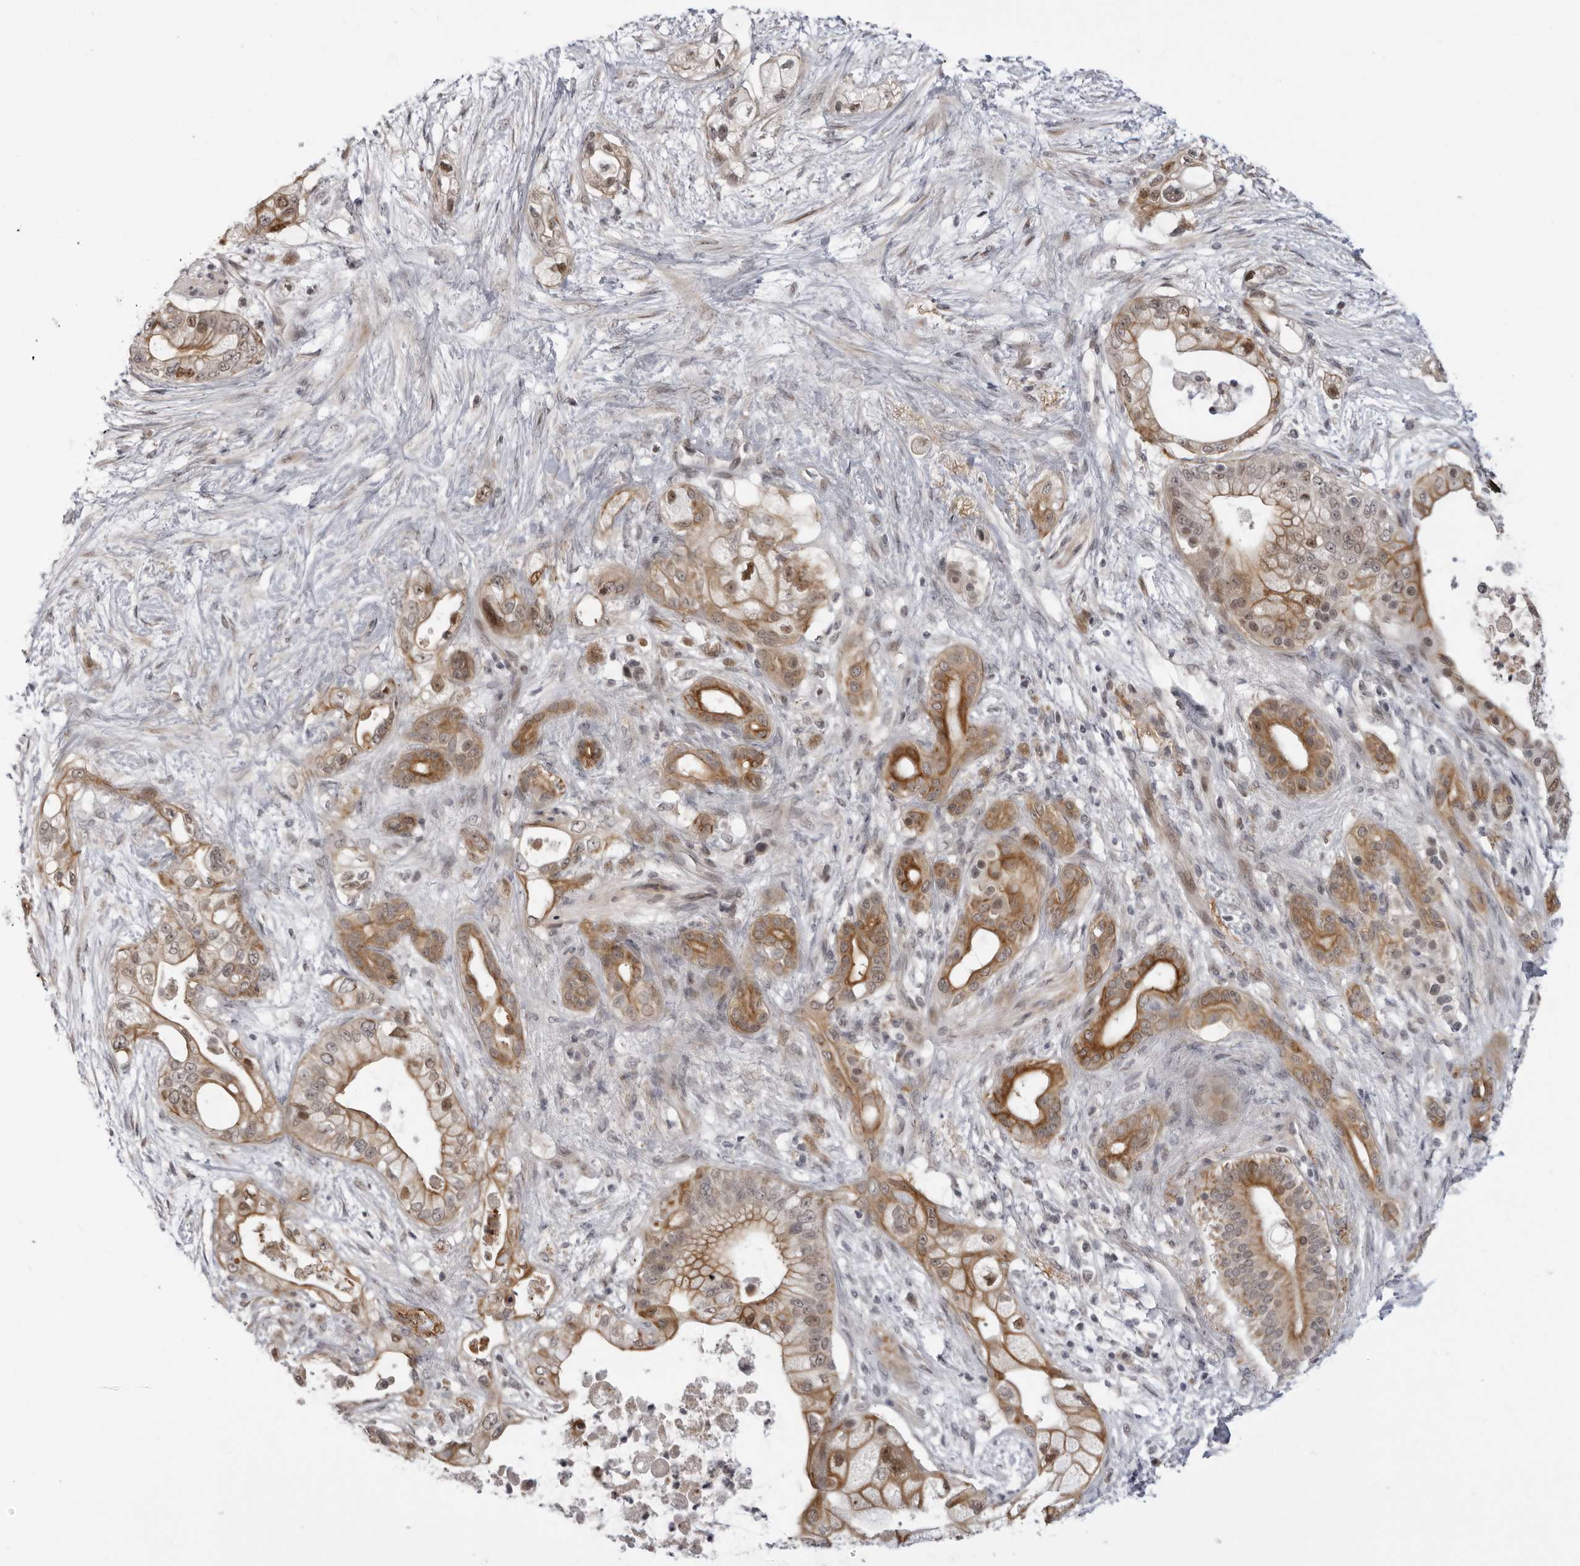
{"staining": {"intensity": "moderate", "quantity": ">75%", "location": "cytoplasmic/membranous,nuclear"}, "tissue": "pancreatic cancer", "cell_type": "Tumor cells", "image_type": "cancer", "snomed": [{"axis": "morphology", "description": "Adenocarcinoma, NOS"}, {"axis": "topography", "description": "Pancreas"}], "caption": "A photomicrograph of pancreatic cancer (adenocarcinoma) stained for a protein reveals moderate cytoplasmic/membranous and nuclear brown staining in tumor cells.", "gene": "ALPK2", "patient": {"sex": "male", "age": 53}}